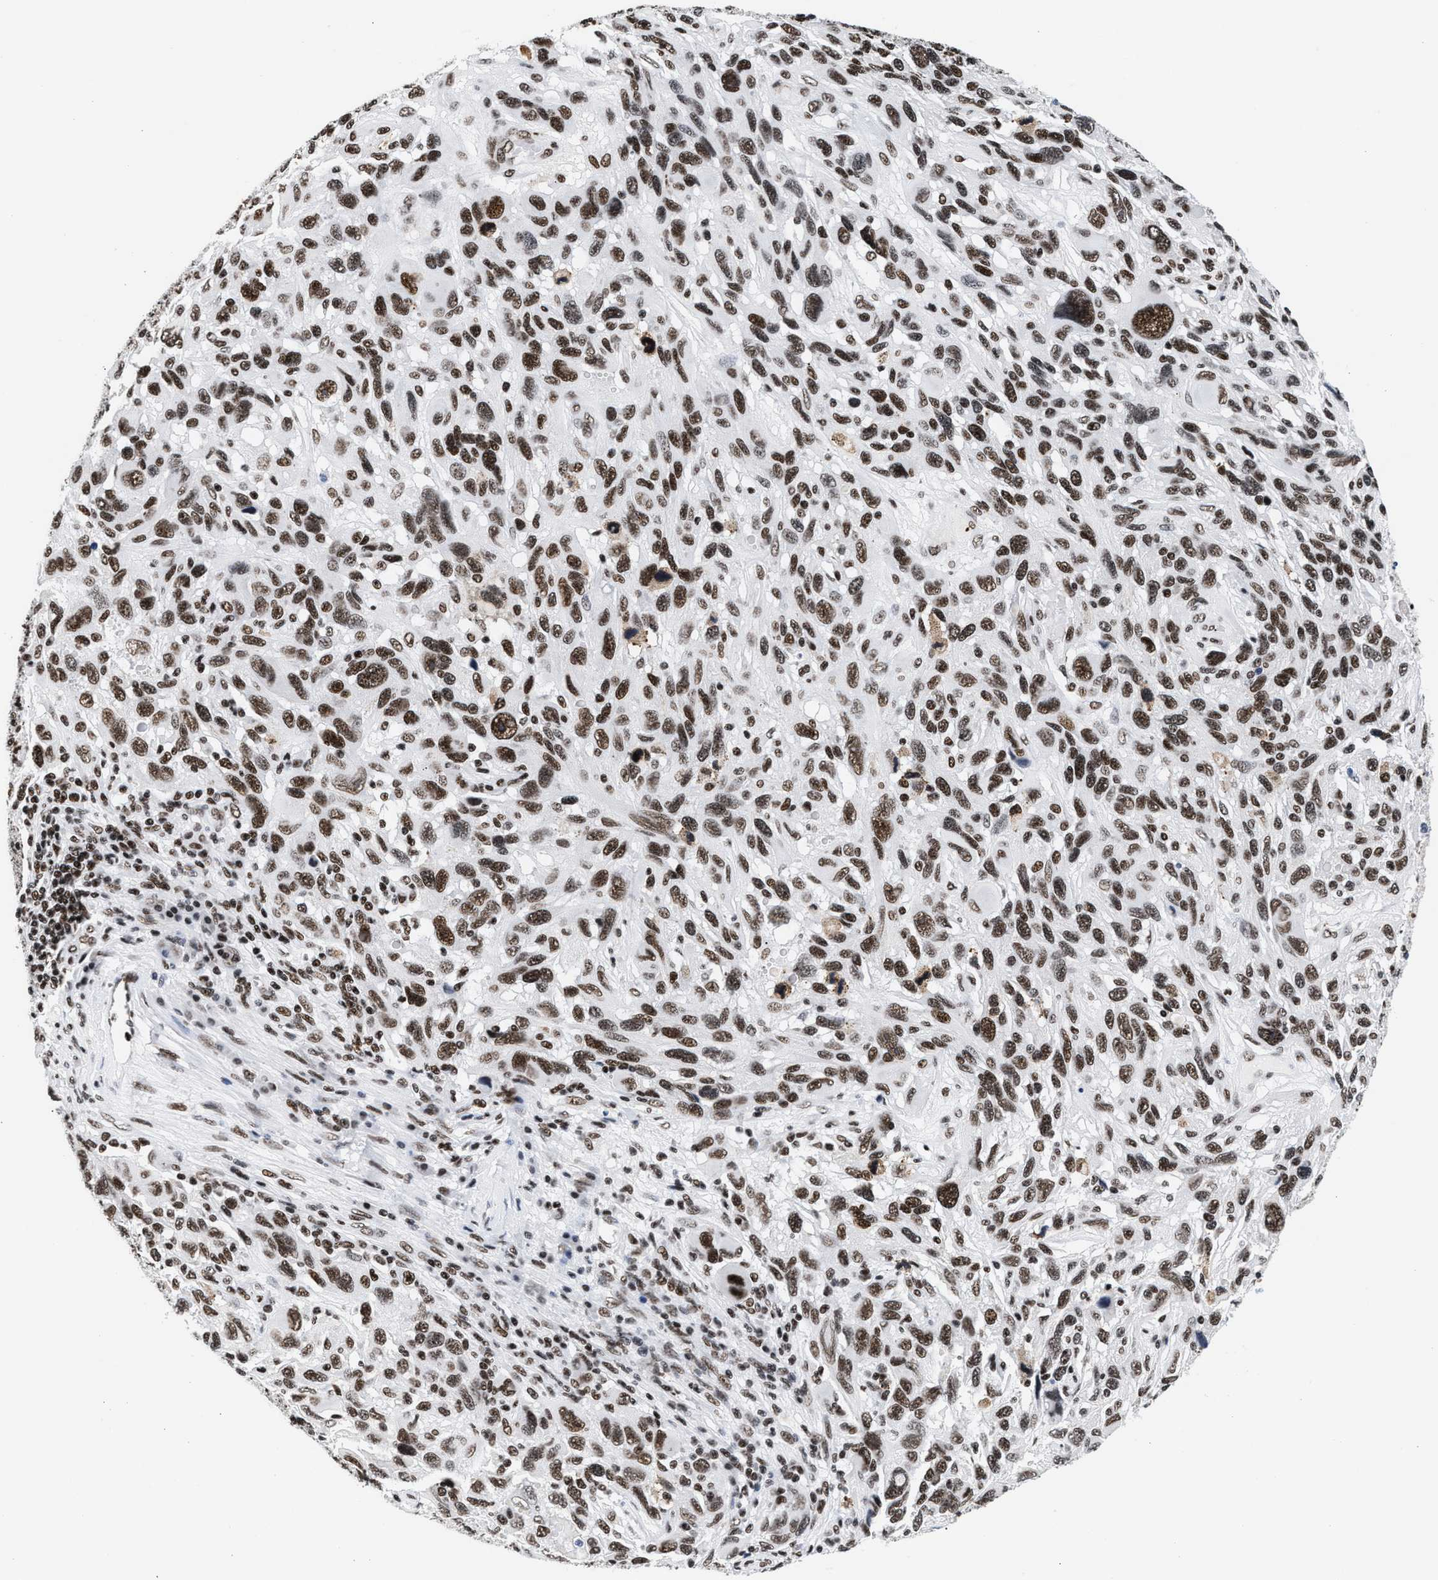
{"staining": {"intensity": "strong", "quantity": ">75%", "location": "nuclear"}, "tissue": "melanoma", "cell_type": "Tumor cells", "image_type": "cancer", "snomed": [{"axis": "morphology", "description": "Malignant melanoma, NOS"}, {"axis": "topography", "description": "Skin"}], "caption": "Immunohistochemistry (IHC) (DAB (3,3'-diaminobenzidine)) staining of malignant melanoma displays strong nuclear protein expression in about >75% of tumor cells.", "gene": "RAD21", "patient": {"sex": "male", "age": 53}}